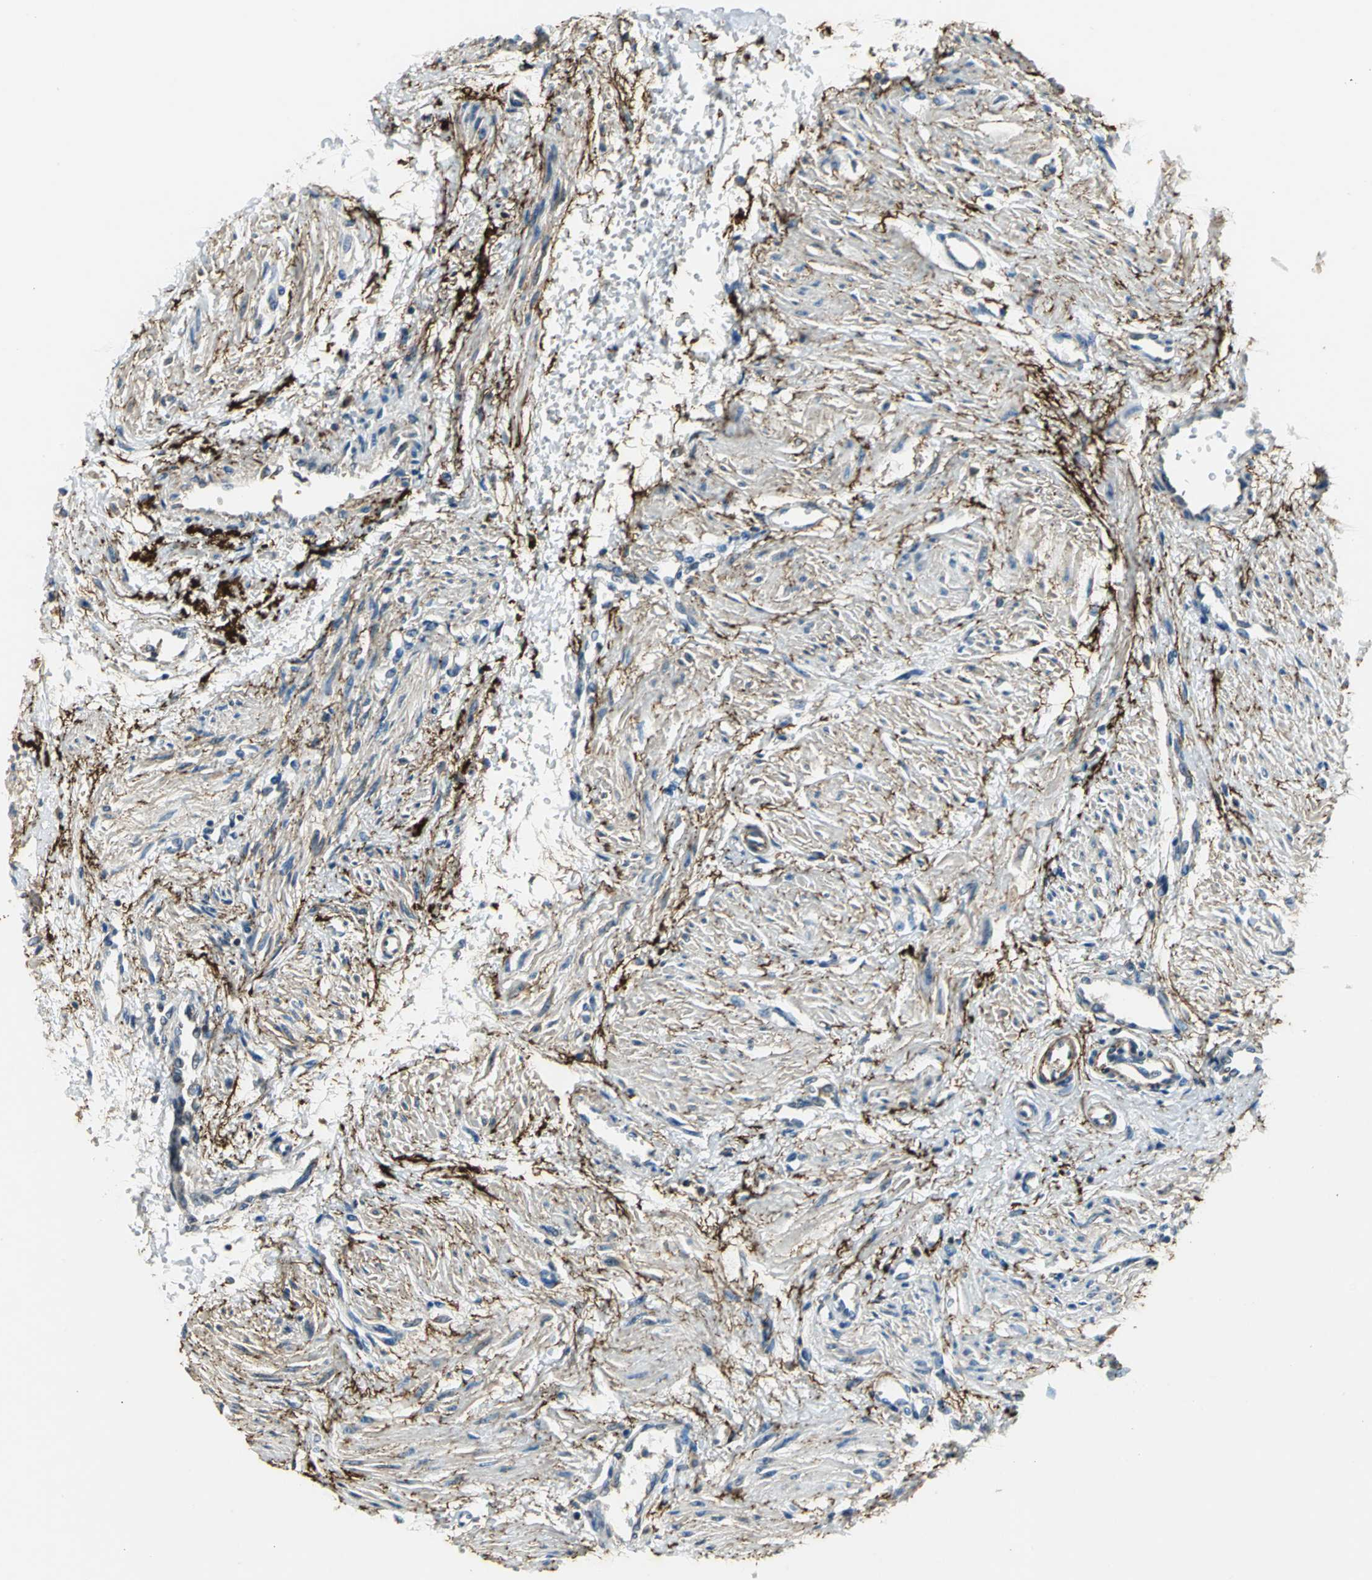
{"staining": {"intensity": "negative", "quantity": "none", "location": "none"}, "tissue": "smooth muscle", "cell_type": "Smooth muscle cells", "image_type": "normal", "snomed": [{"axis": "morphology", "description": "Normal tissue, NOS"}, {"axis": "topography", "description": "Smooth muscle"}, {"axis": "topography", "description": "Uterus"}], "caption": "This is an immunohistochemistry (IHC) histopathology image of unremarkable human smooth muscle. There is no positivity in smooth muscle cells.", "gene": "SLC16A7", "patient": {"sex": "female", "age": 39}}